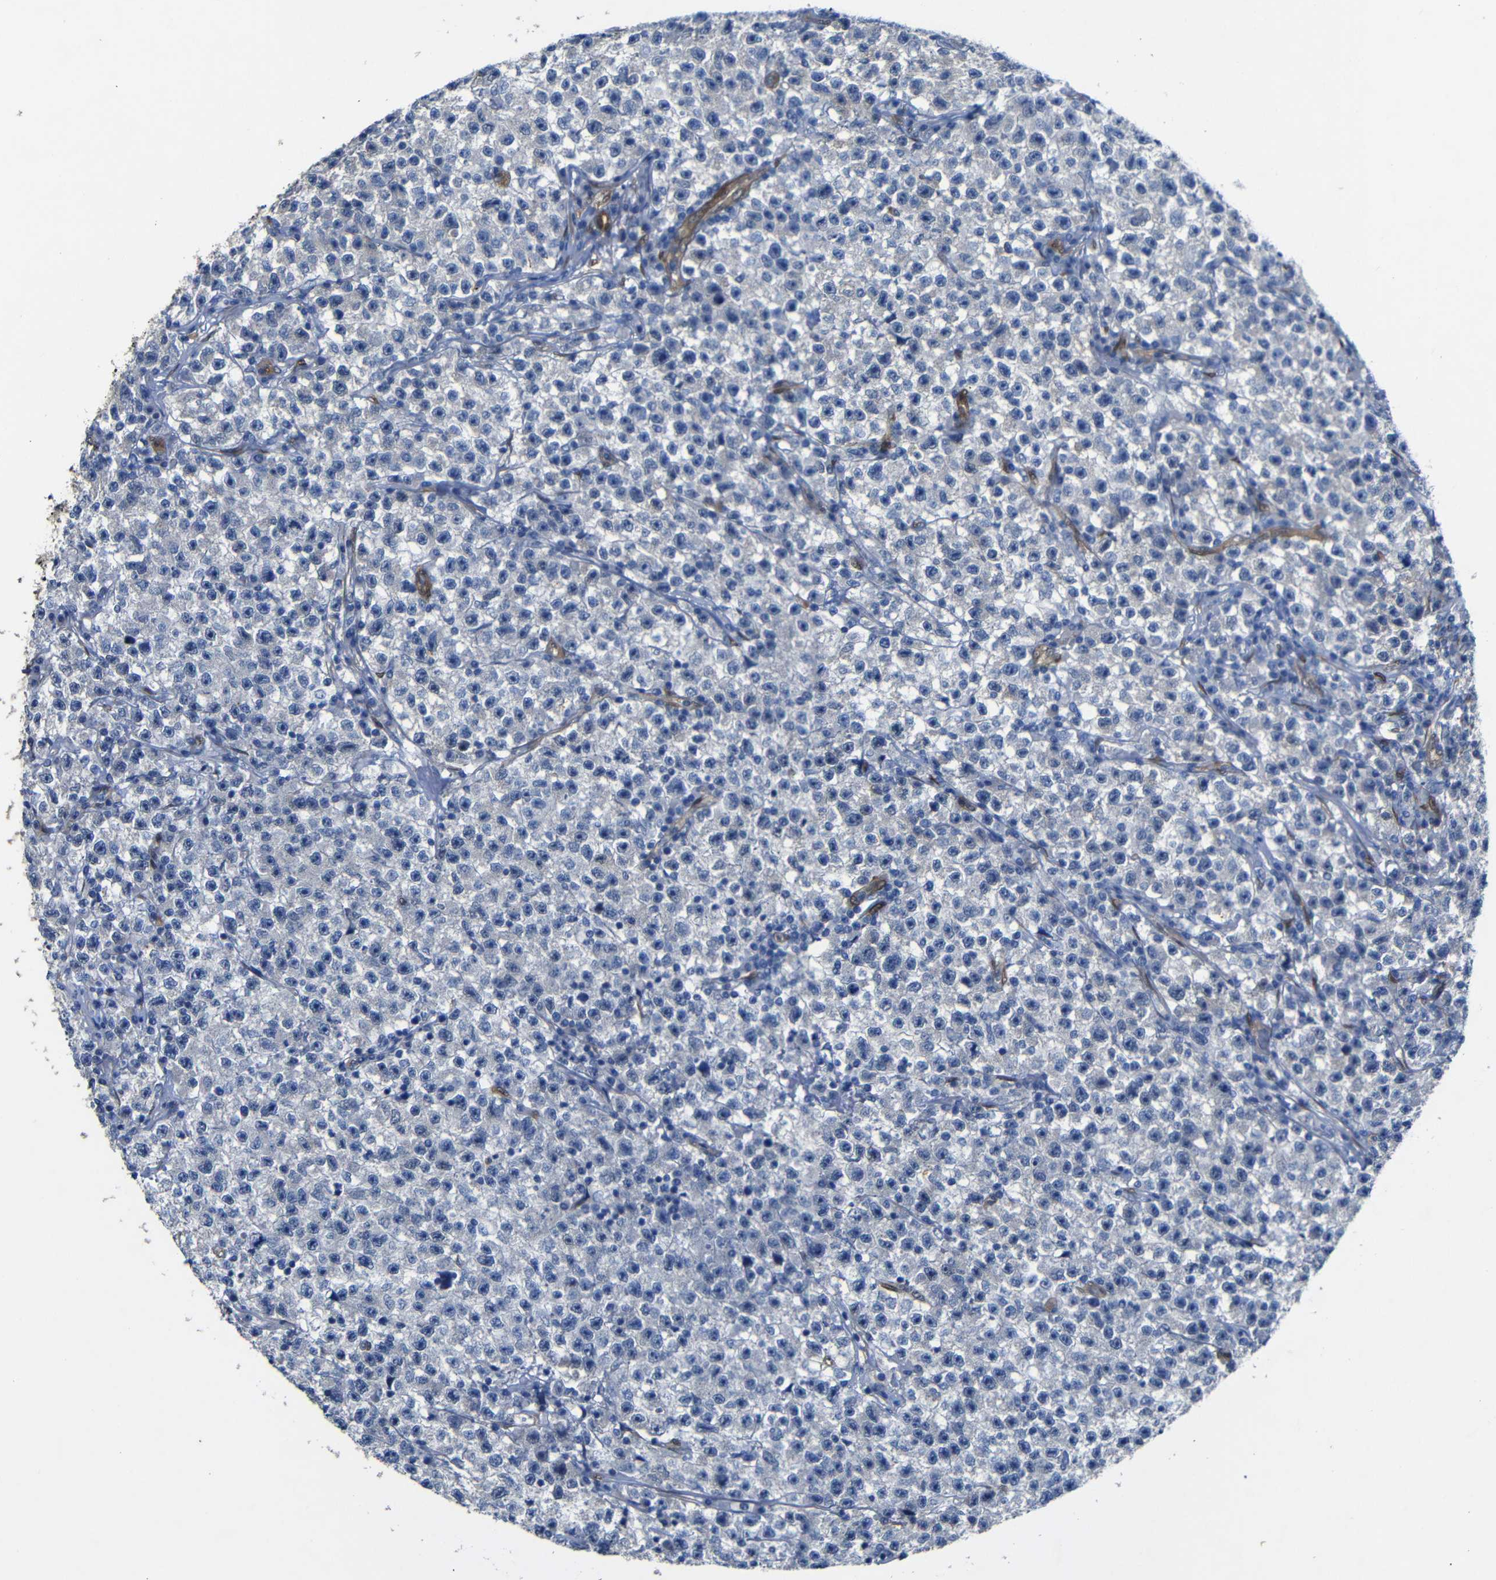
{"staining": {"intensity": "negative", "quantity": "none", "location": "none"}, "tissue": "testis cancer", "cell_type": "Tumor cells", "image_type": "cancer", "snomed": [{"axis": "morphology", "description": "Seminoma, NOS"}, {"axis": "topography", "description": "Testis"}], "caption": "Tumor cells are negative for brown protein staining in testis cancer (seminoma).", "gene": "YAP1", "patient": {"sex": "male", "age": 22}}